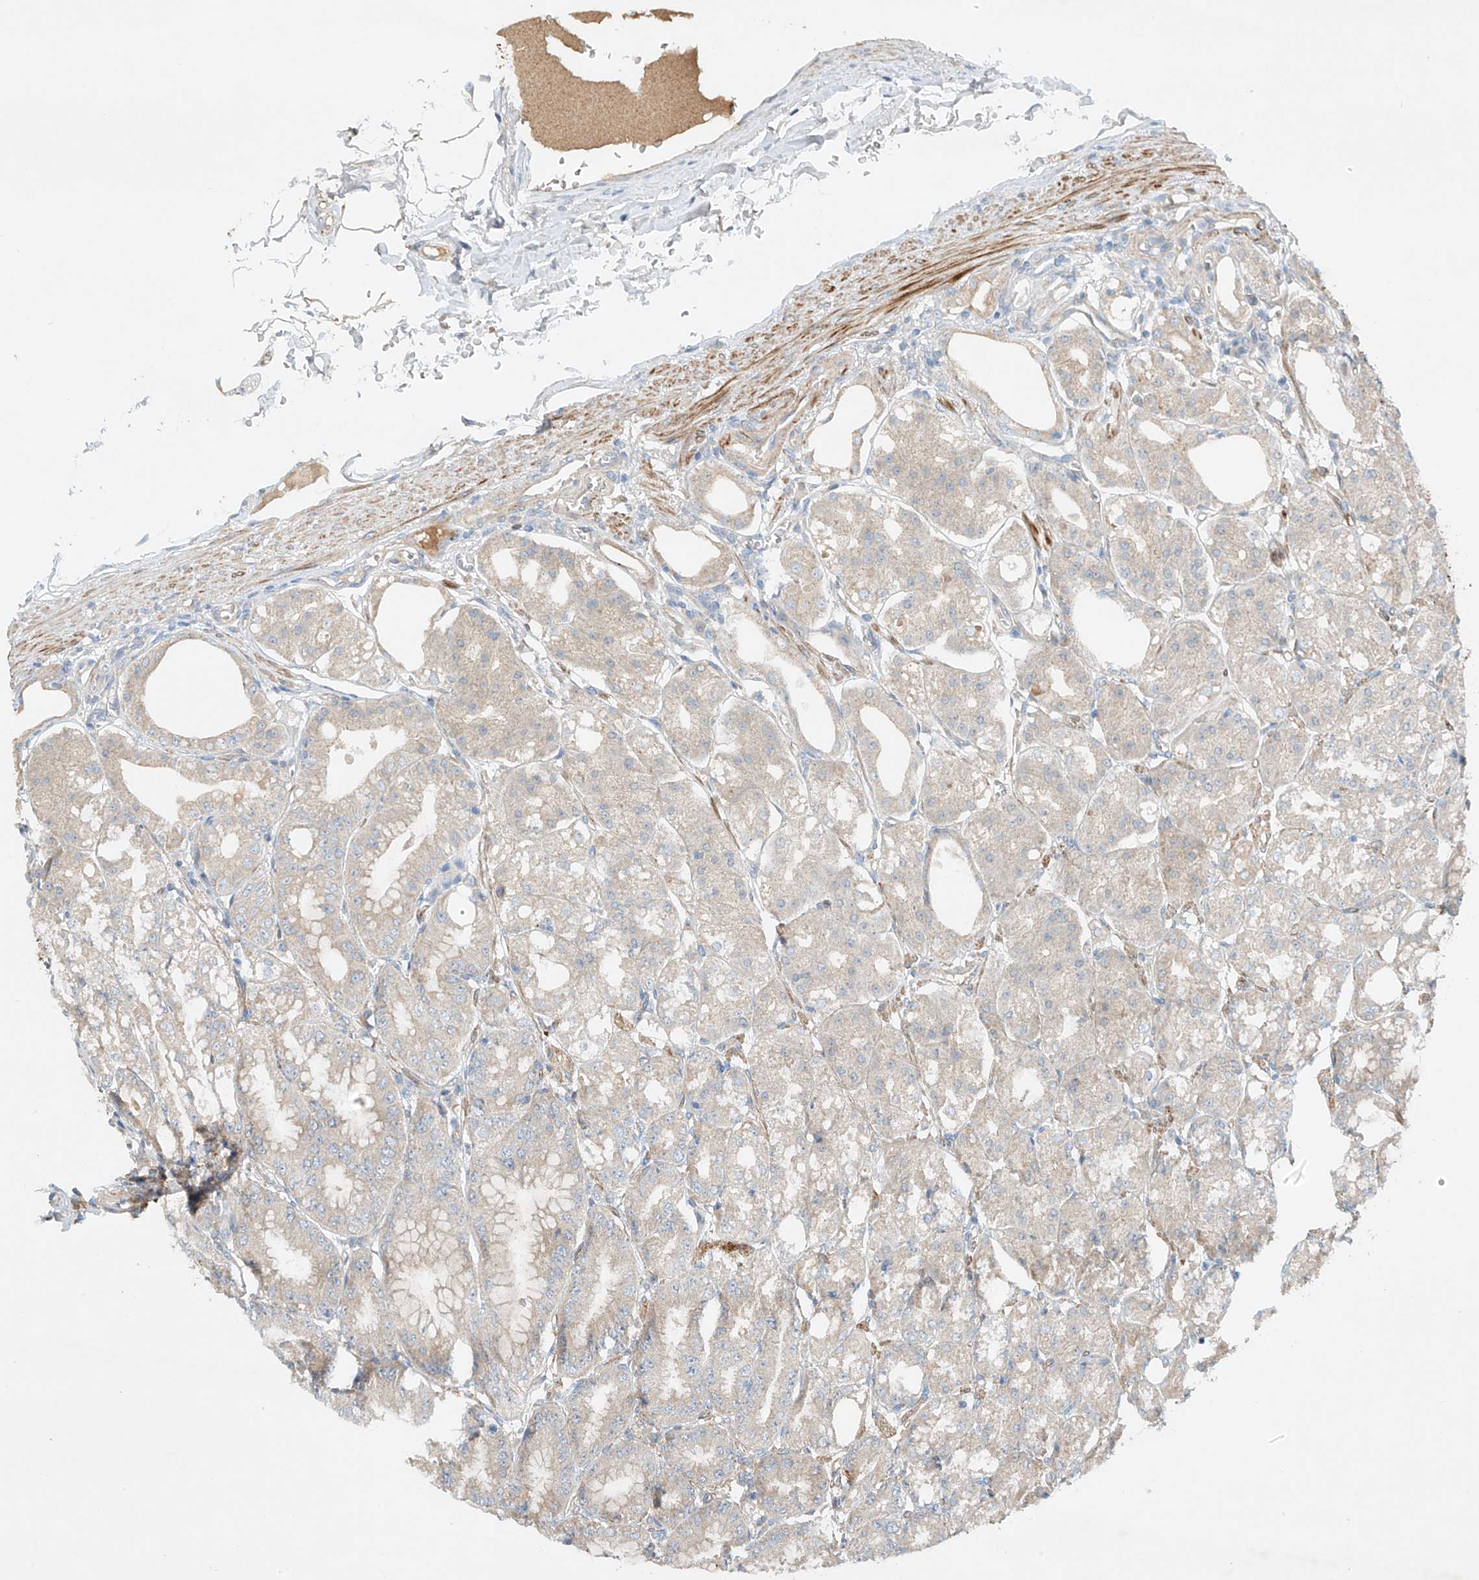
{"staining": {"intensity": "weak", "quantity": "<25%", "location": "cytoplasmic/membranous"}, "tissue": "stomach", "cell_type": "Glandular cells", "image_type": "normal", "snomed": [{"axis": "morphology", "description": "Normal tissue, NOS"}, {"axis": "topography", "description": "Stomach, lower"}], "caption": "DAB immunohistochemical staining of benign human stomach reveals no significant expression in glandular cells.", "gene": "ENSG00000266202", "patient": {"sex": "male", "age": 71}}